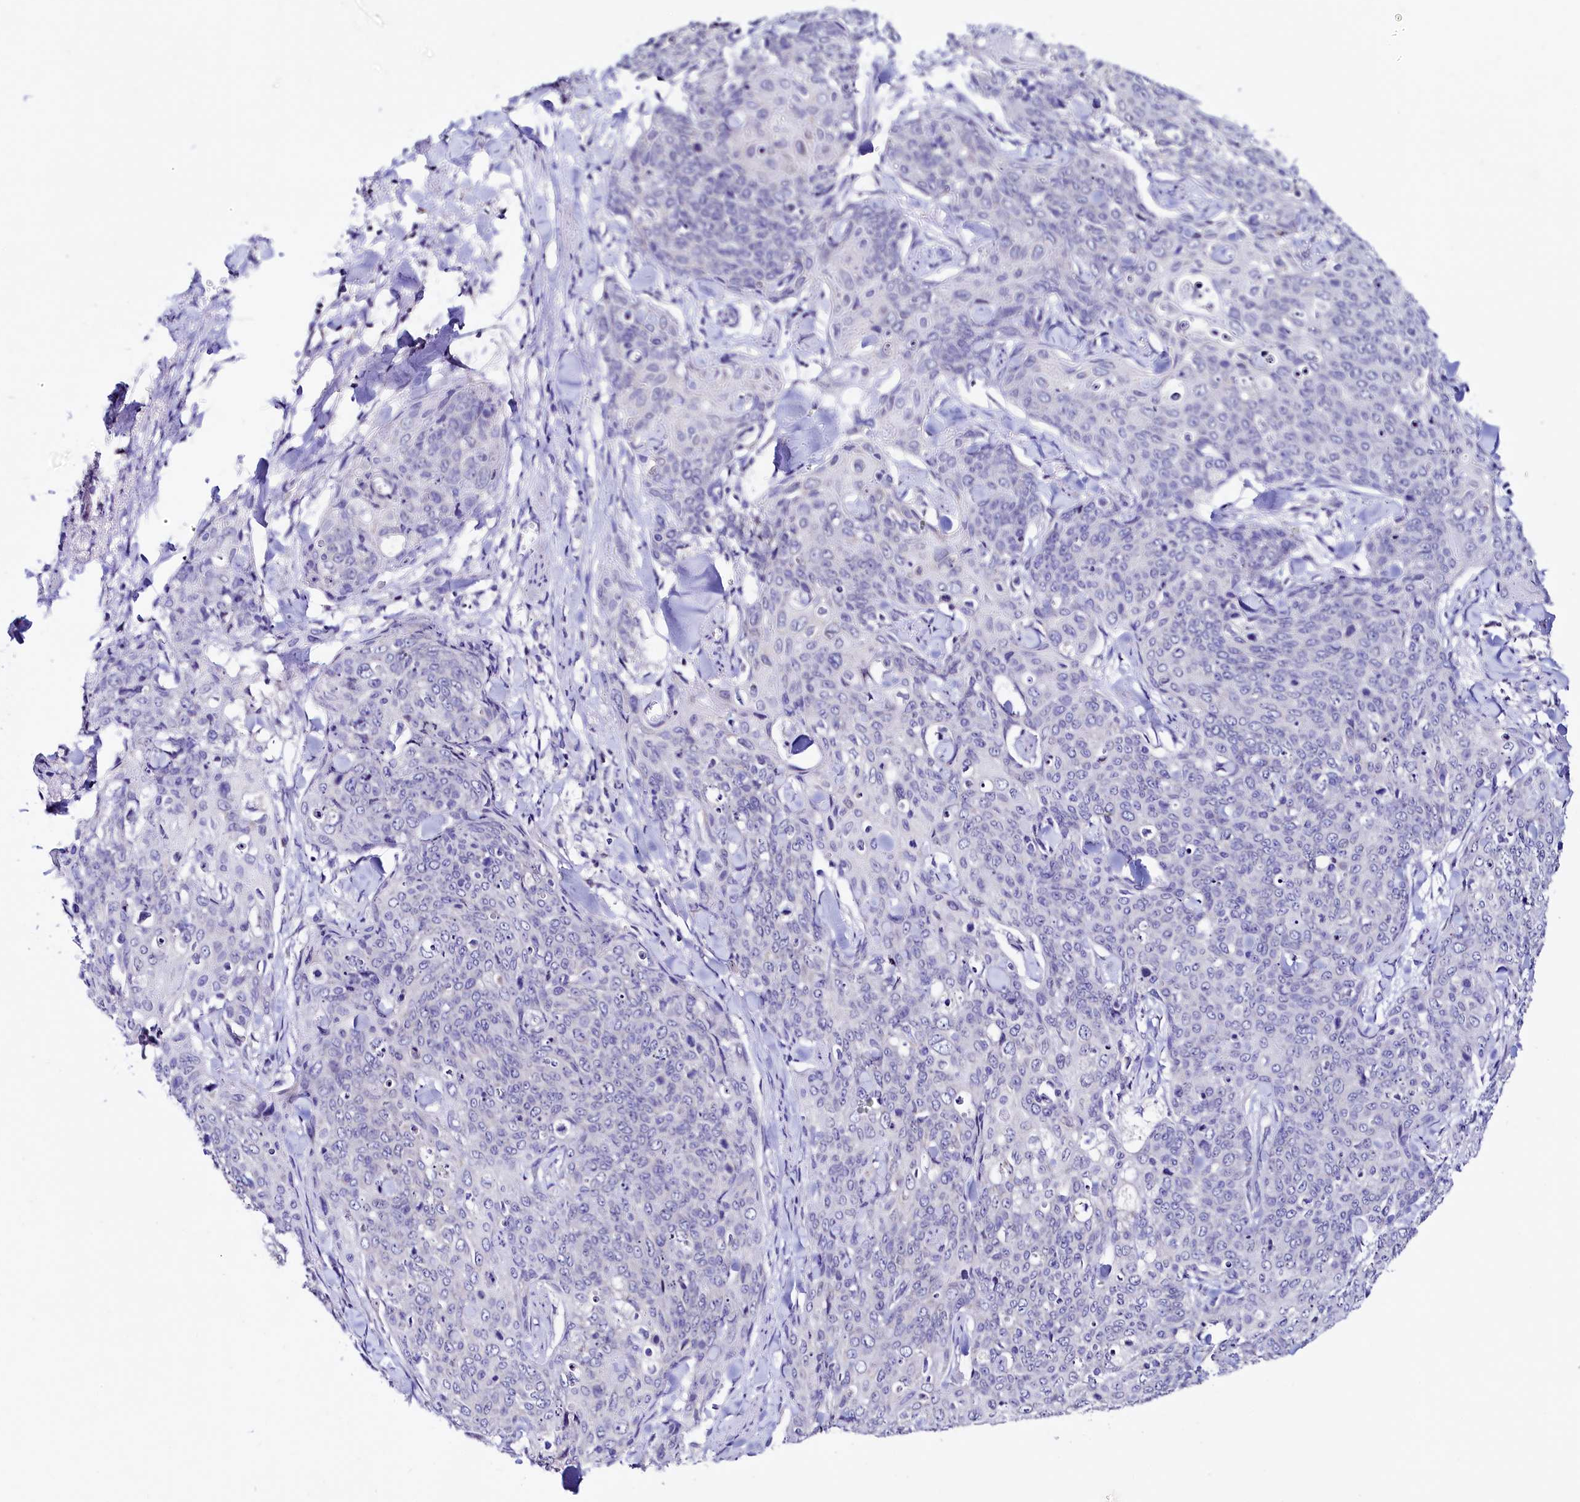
{"staining": {"intensity": "negative", "quantity": "none", "location": "none"}, "tissue": "skin cancer", "cell_type": "Tumor cells", "image_type": "cancer", "snomed": [{"axis": "morphology", "description": "Squamous cell carcinoma, NOS"}, {"axis": "topography", "description": "Skin"}, {"axis": "topography", "description": "Vulva"}], "caption": "The immunohistochemistry (IHC) image has no significant expression in tumor cells of skin cancer (squamous cell carcinoma) tissue. Brightfield microscopy of immunohistochemistry stained with DAB (brown) and hematoxylin (blue), captured at high magnification.", "gene": "HAND1", "patient": {"sex": "female", "age": 85}}